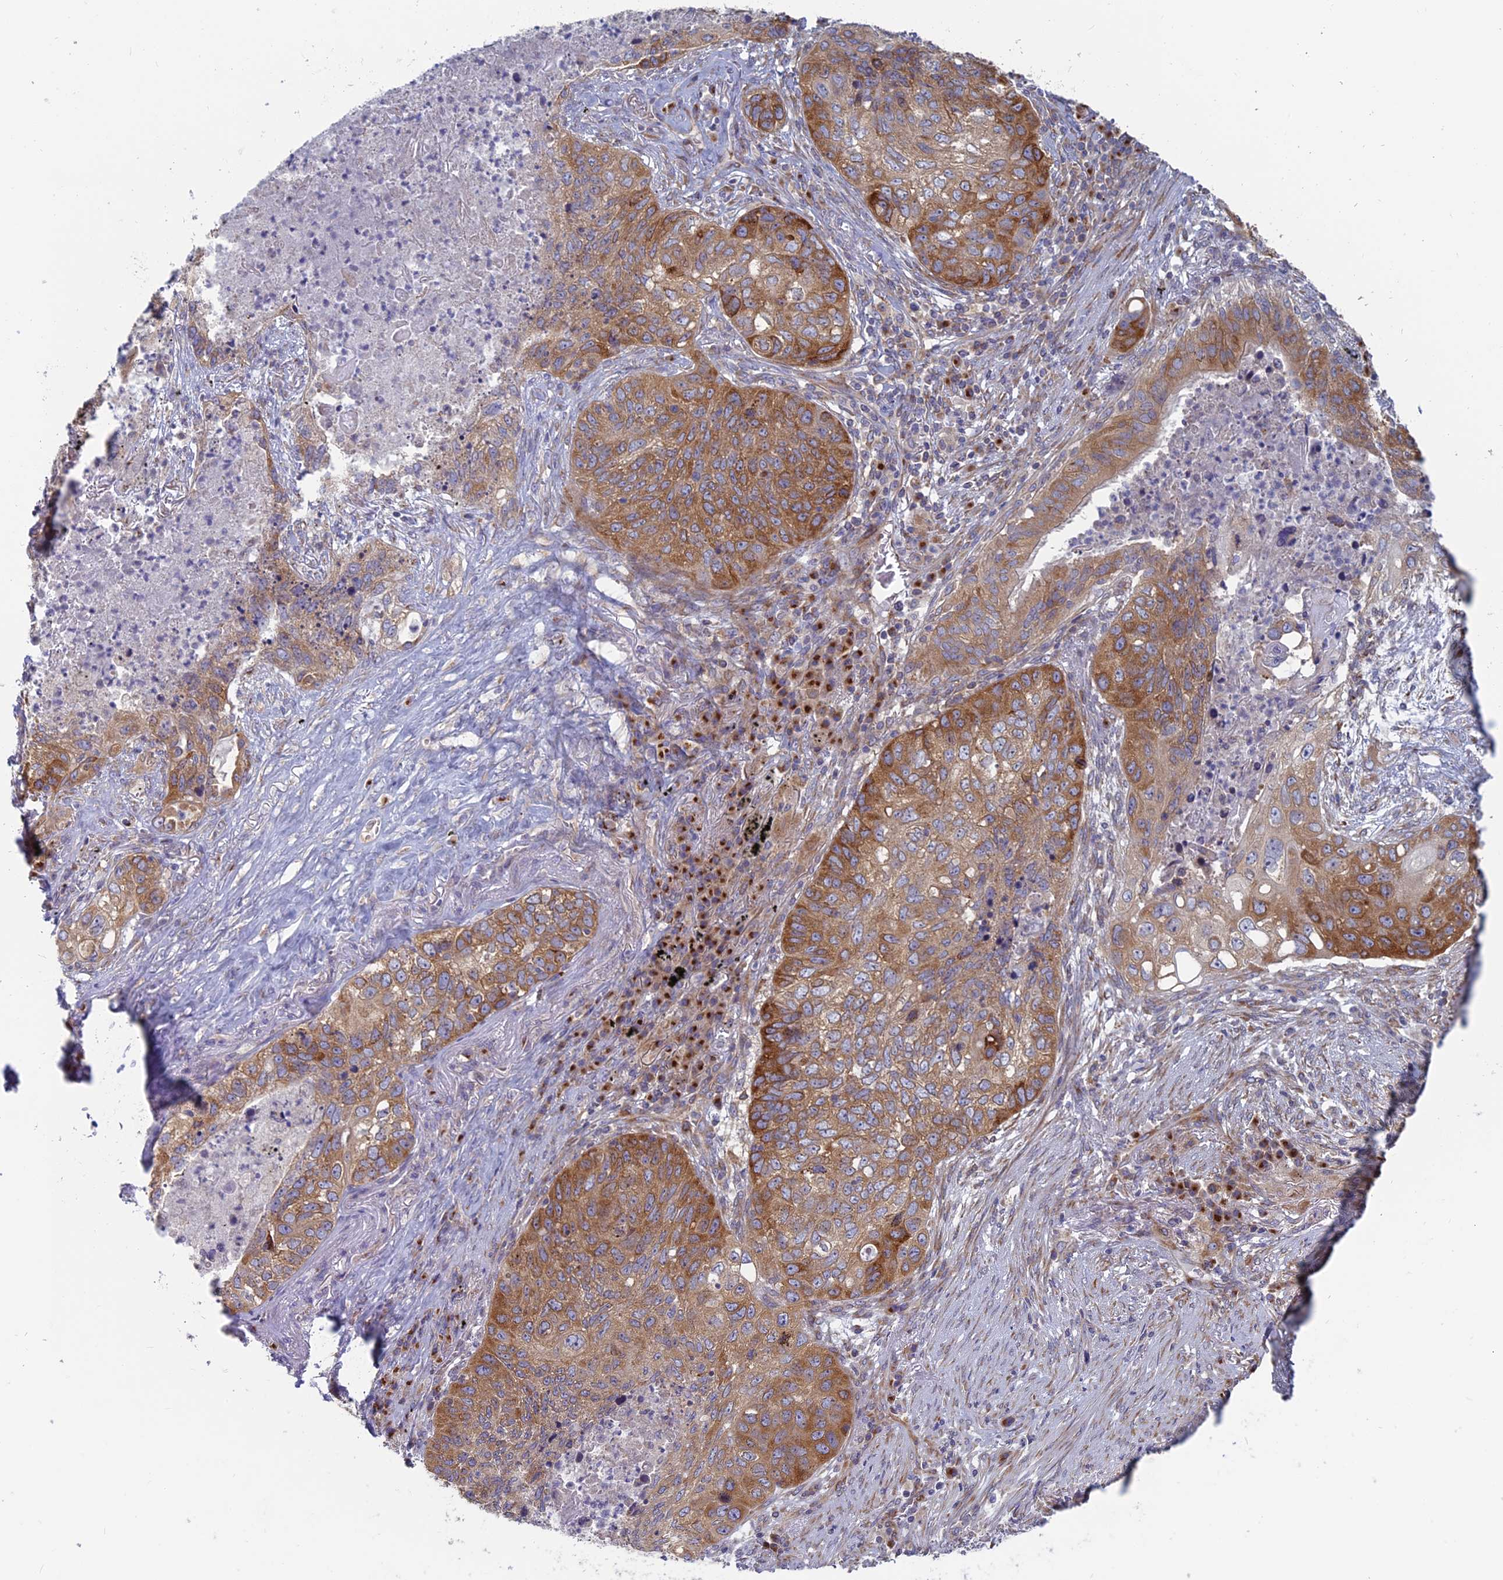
{"staining": {"intensity": "moderate", "quantity": ">75%", "location": "cytoplasmic/membranous"}, "tissue": "lung cancer", "cell_type": "Tumor cells", "image_type": "cancer", "snomed": [{"axis": "morphology", "description": "Squamous cell carcinoma, NOS"}, {"axis": "topography", "description": "Lung"}], "caption": "Brown immunohistochemical staining in lung cancer shows moderate cytoplasmic/membranous positivity in about >75% of tumor cells.", "gene": "TBC1D30", "patient": {"sex": "female", "age": 63}}